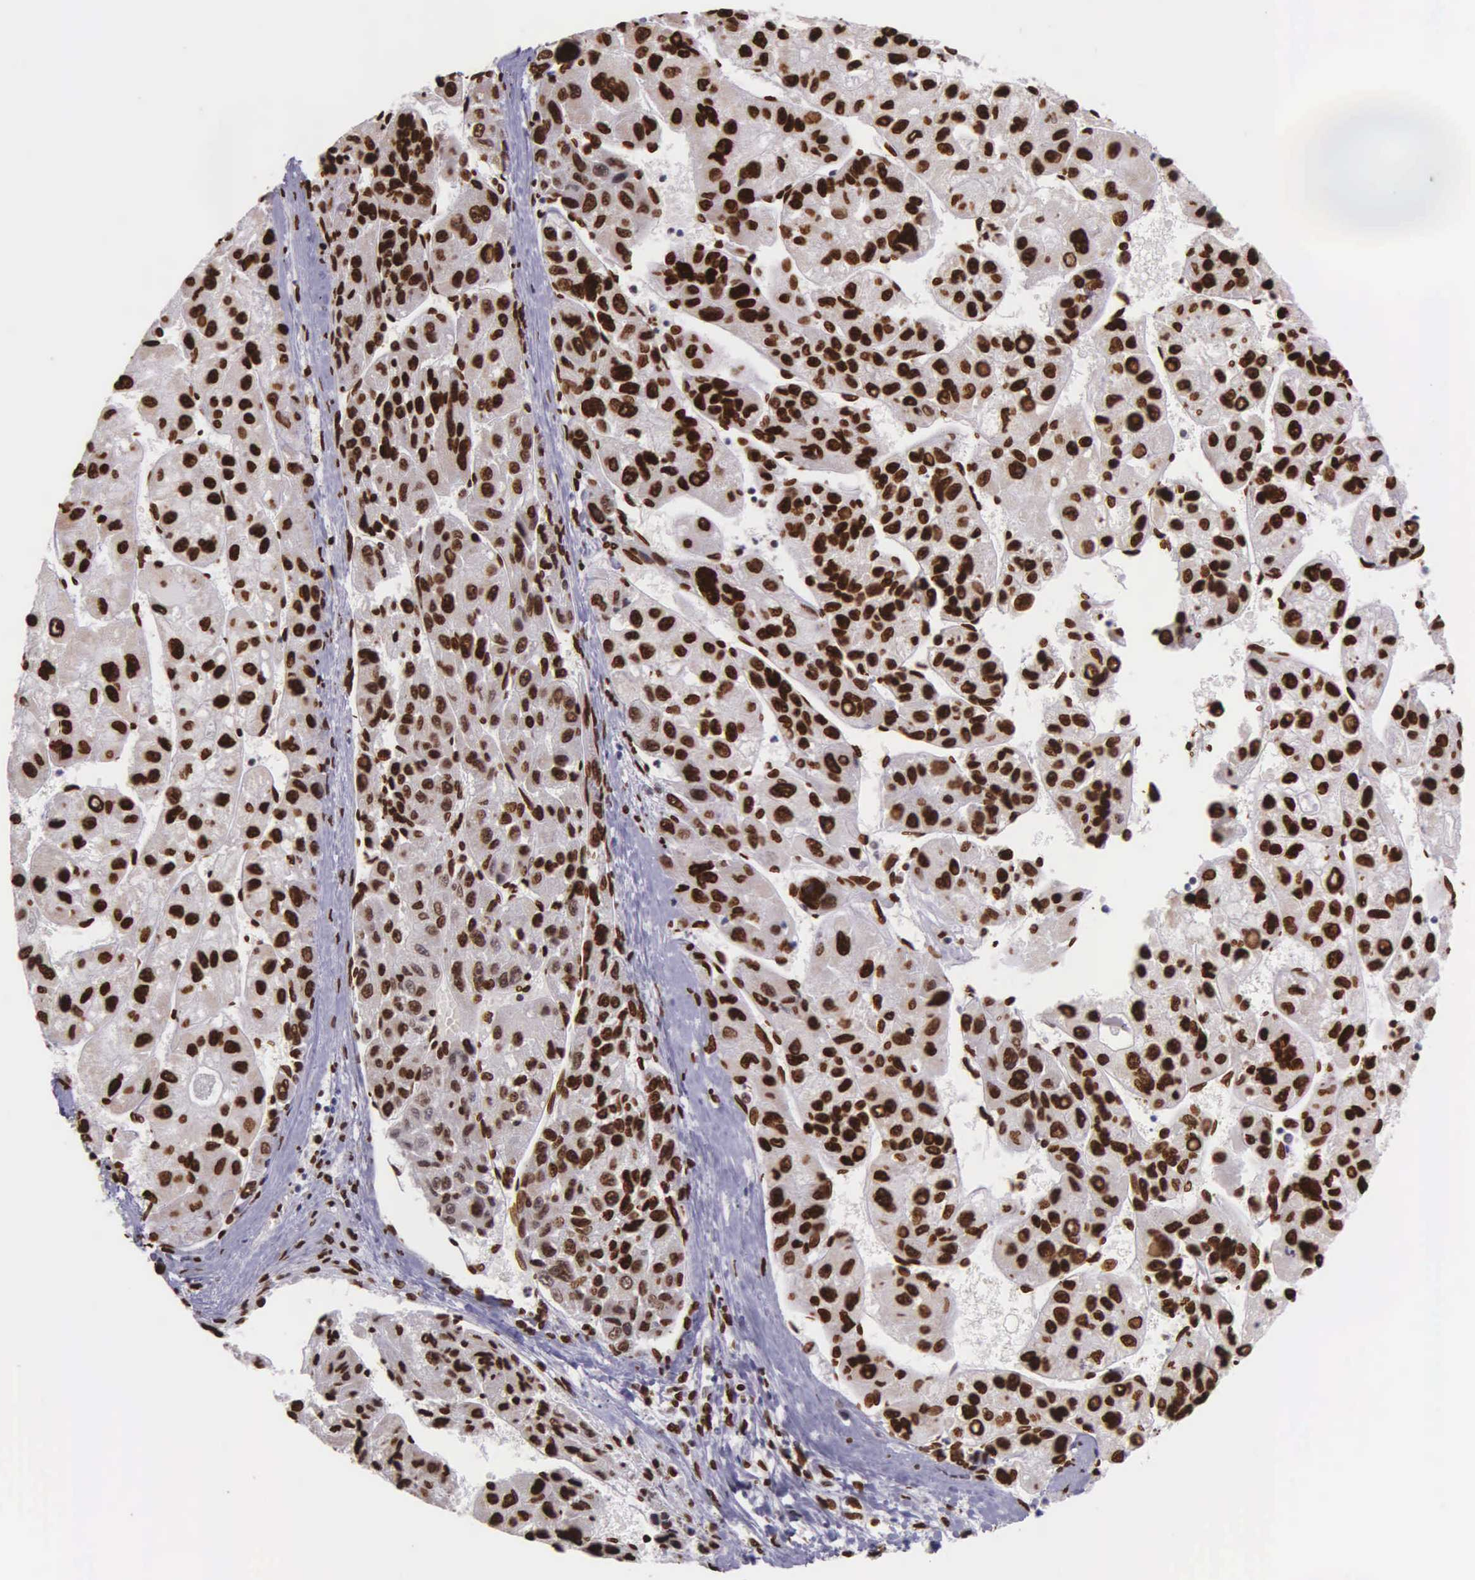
{"staining": {"intensity": "strong", "quantity": ">75%", "location": "nuclear"}, "tissue": "liver cancer", "cell_type": "Tumor cells", "image_type": "cancer", "snomed": [{"axis": "morphology", "description": "Carcinoma, Hepatocellular, NOS"}, {"axis": "topography", "description": "Liver"}], "caption": "Hepatocellular carcinoma (liver) stained for a protein (brown) demonstrates strong nuclear positive staining in approximately >75% of tumor cells.", "gene": "H1-0", "patient": {"sex": "male", "age": 64}}